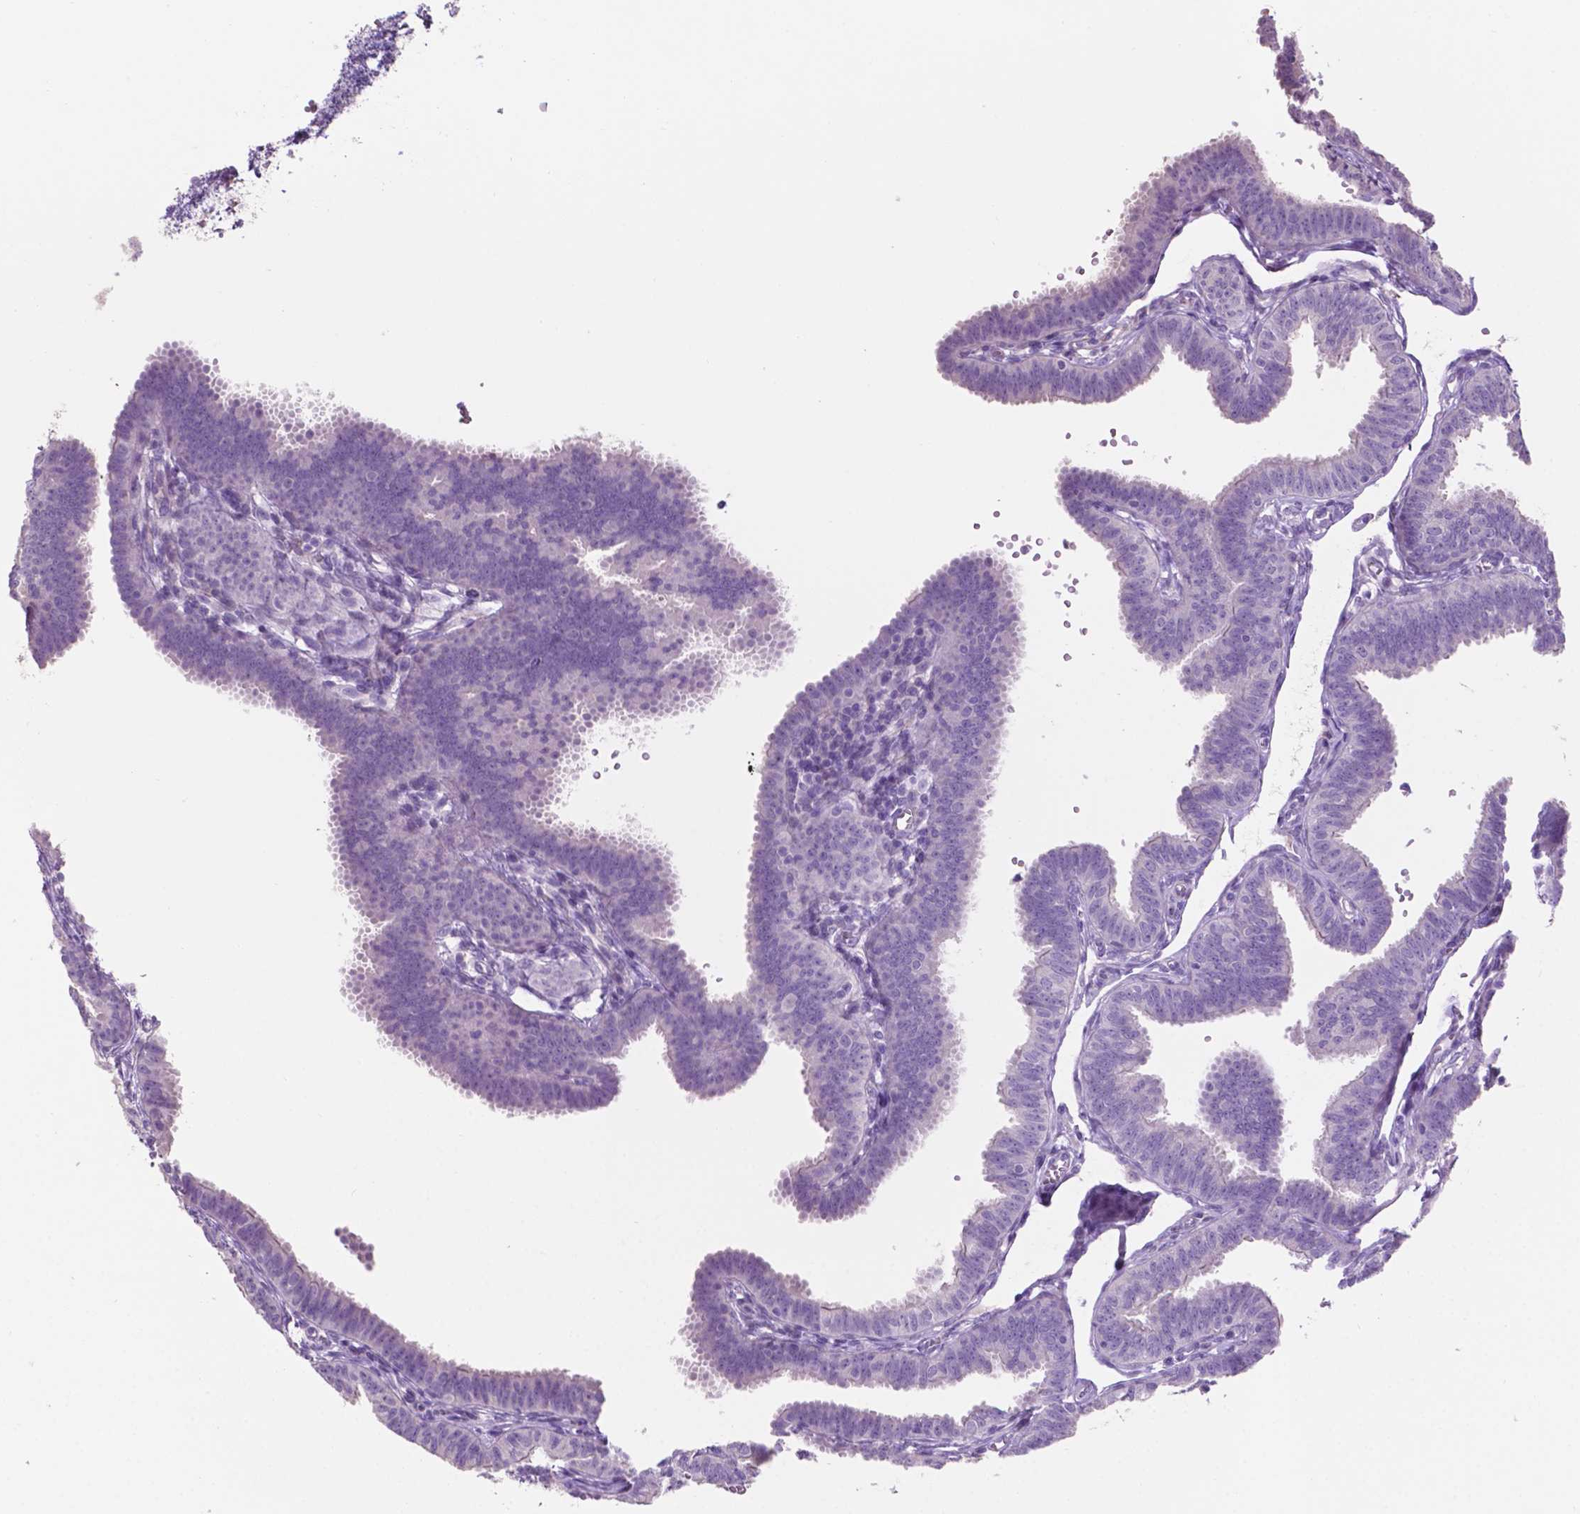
{"staining": {"intensity": "negative", "quantity": "none", "location": "none"}, "tissue": "fallopian tube", "cell_type": "Glandular cells", "image_type": "normal", "snomed": [{"axis": "morphology", "description": "Normal tissue, NOS"}, {"axis": "topography", "description": "Fallopian tube"}], "caption": "An IHC histopathology image of normal fallopian tube is shown. There is no staining in glandular cells of fallopian tube. (DAB immunohistochemistry (IHC), high magnification).", "gene": "CLDN17", "patient": {"sex": "female", "age": 25}}